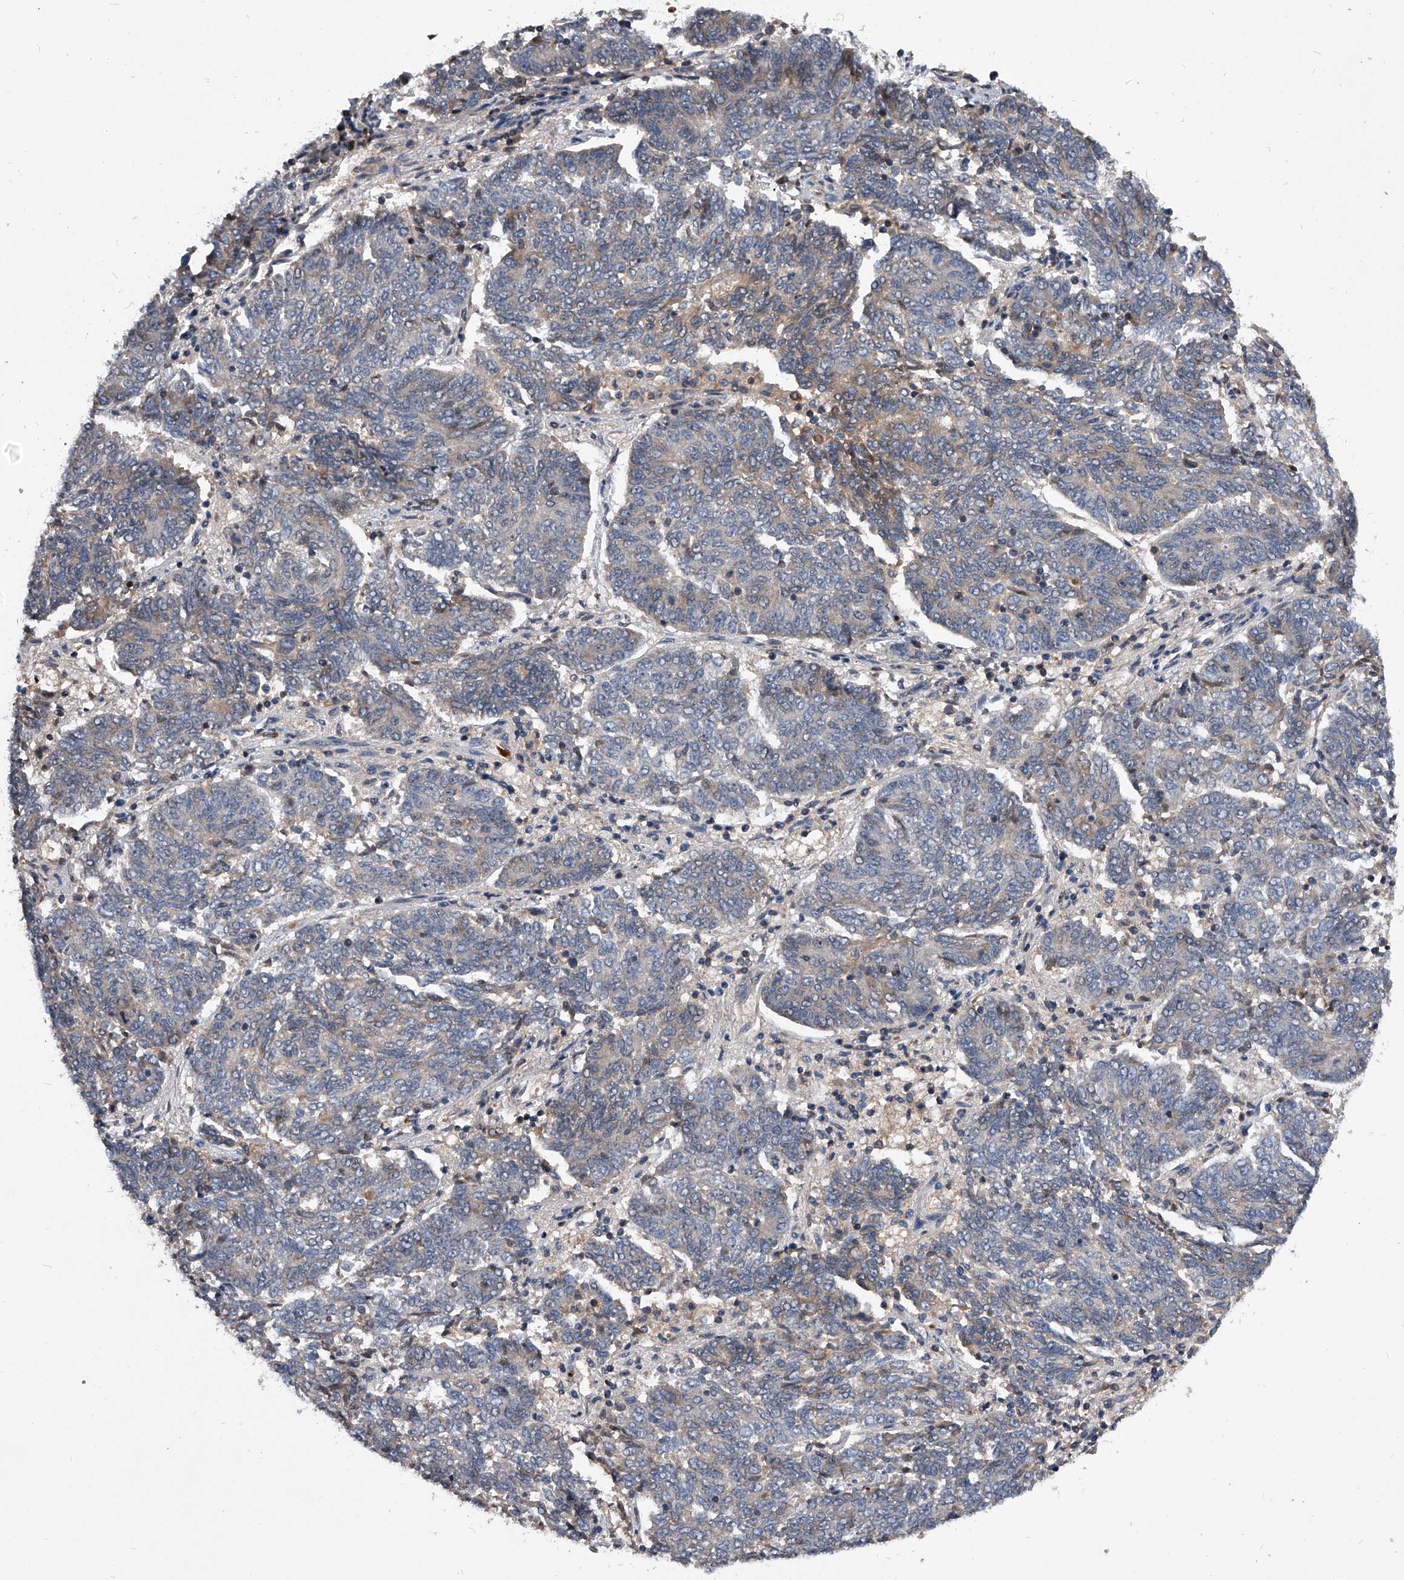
{"staining": {"intensity": "negative", "quantity": "none", "location": "none"}, "tissue": "endometrial cancer", "cell_type": "Tumor cells", "image_type": "cancer", "snomed": [{"axis": "morphology", "description": "Adenocarcinoma, NOS"}, {"axis": "topography", "description": "Endometrium"}], "caption": "This micrograph is of endometrial cancer stained with IHC to label a protein in brown with the nuclei are counter-stained blue. There is no positivity in tumor cells. Nuclei are stained in blue.", "gene": "ZNF30", "patient": {"sex": "female", "age": 80}}